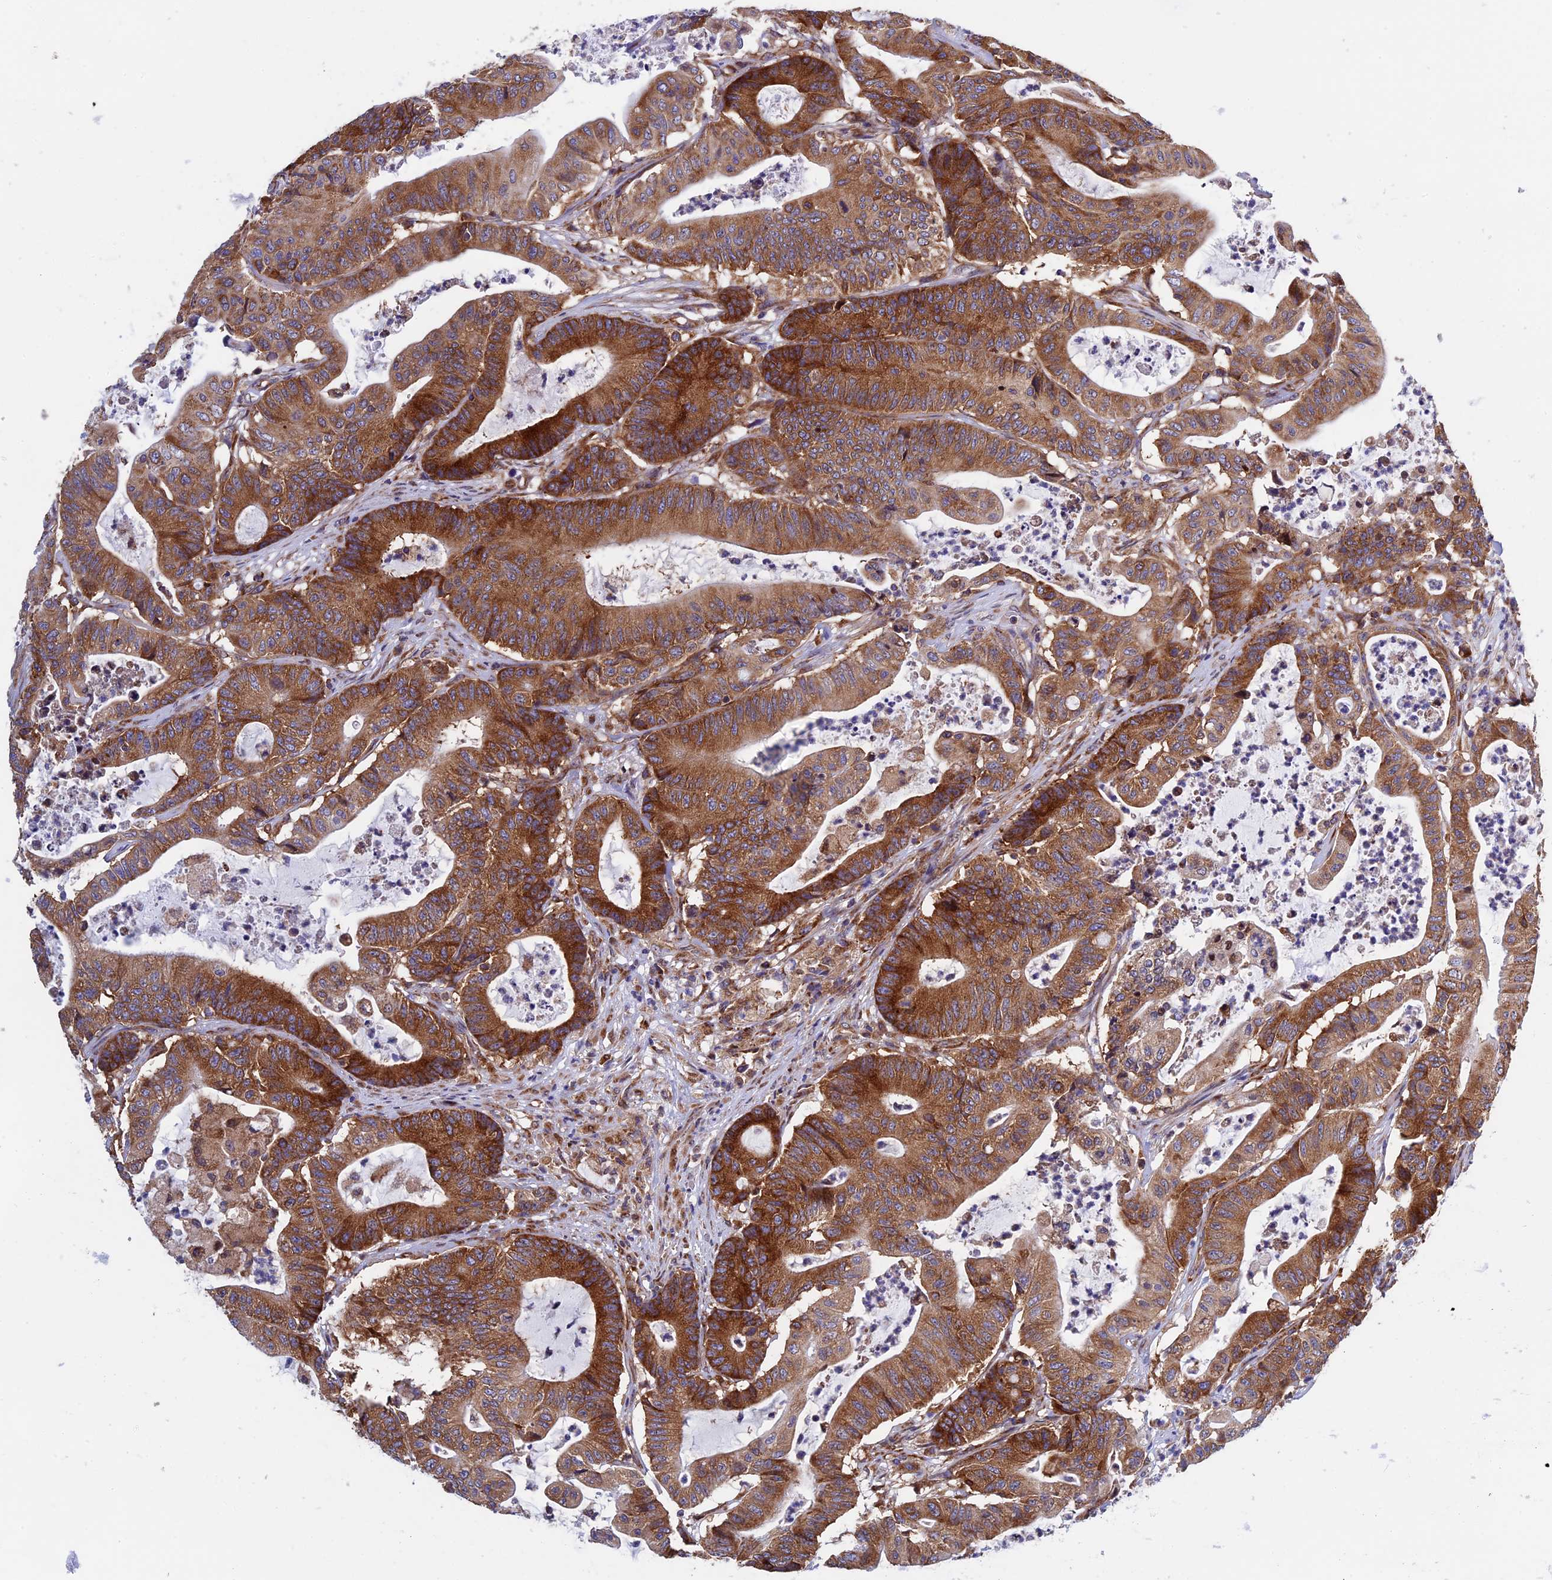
{"staining": {"intensity": "strong", "quantity": ">75%", "location": "cytoplasmic/membranous"}, "tissue": "colorectal cancer", "cell_type": "Tumor cells", "image_type": "cancer", "snomed": [{"axis": "morphology", "description": "Adenocarcinoma, NOS"}, {"axis": "topography", "description": "Colon"}], "caption": "The immunohistochemical stain highlights strong cytoplasmic/membranous expression in tumor cells of colorectal adenocarcinoma tissue. The staining was performed using DAB to visualize the protein expression in brown, while the nuclei were stained in blue with hematoxylin (Magnification: 20x).", "gene": "SLC9A5", "patient": {"sex": "female", "age": 84}}